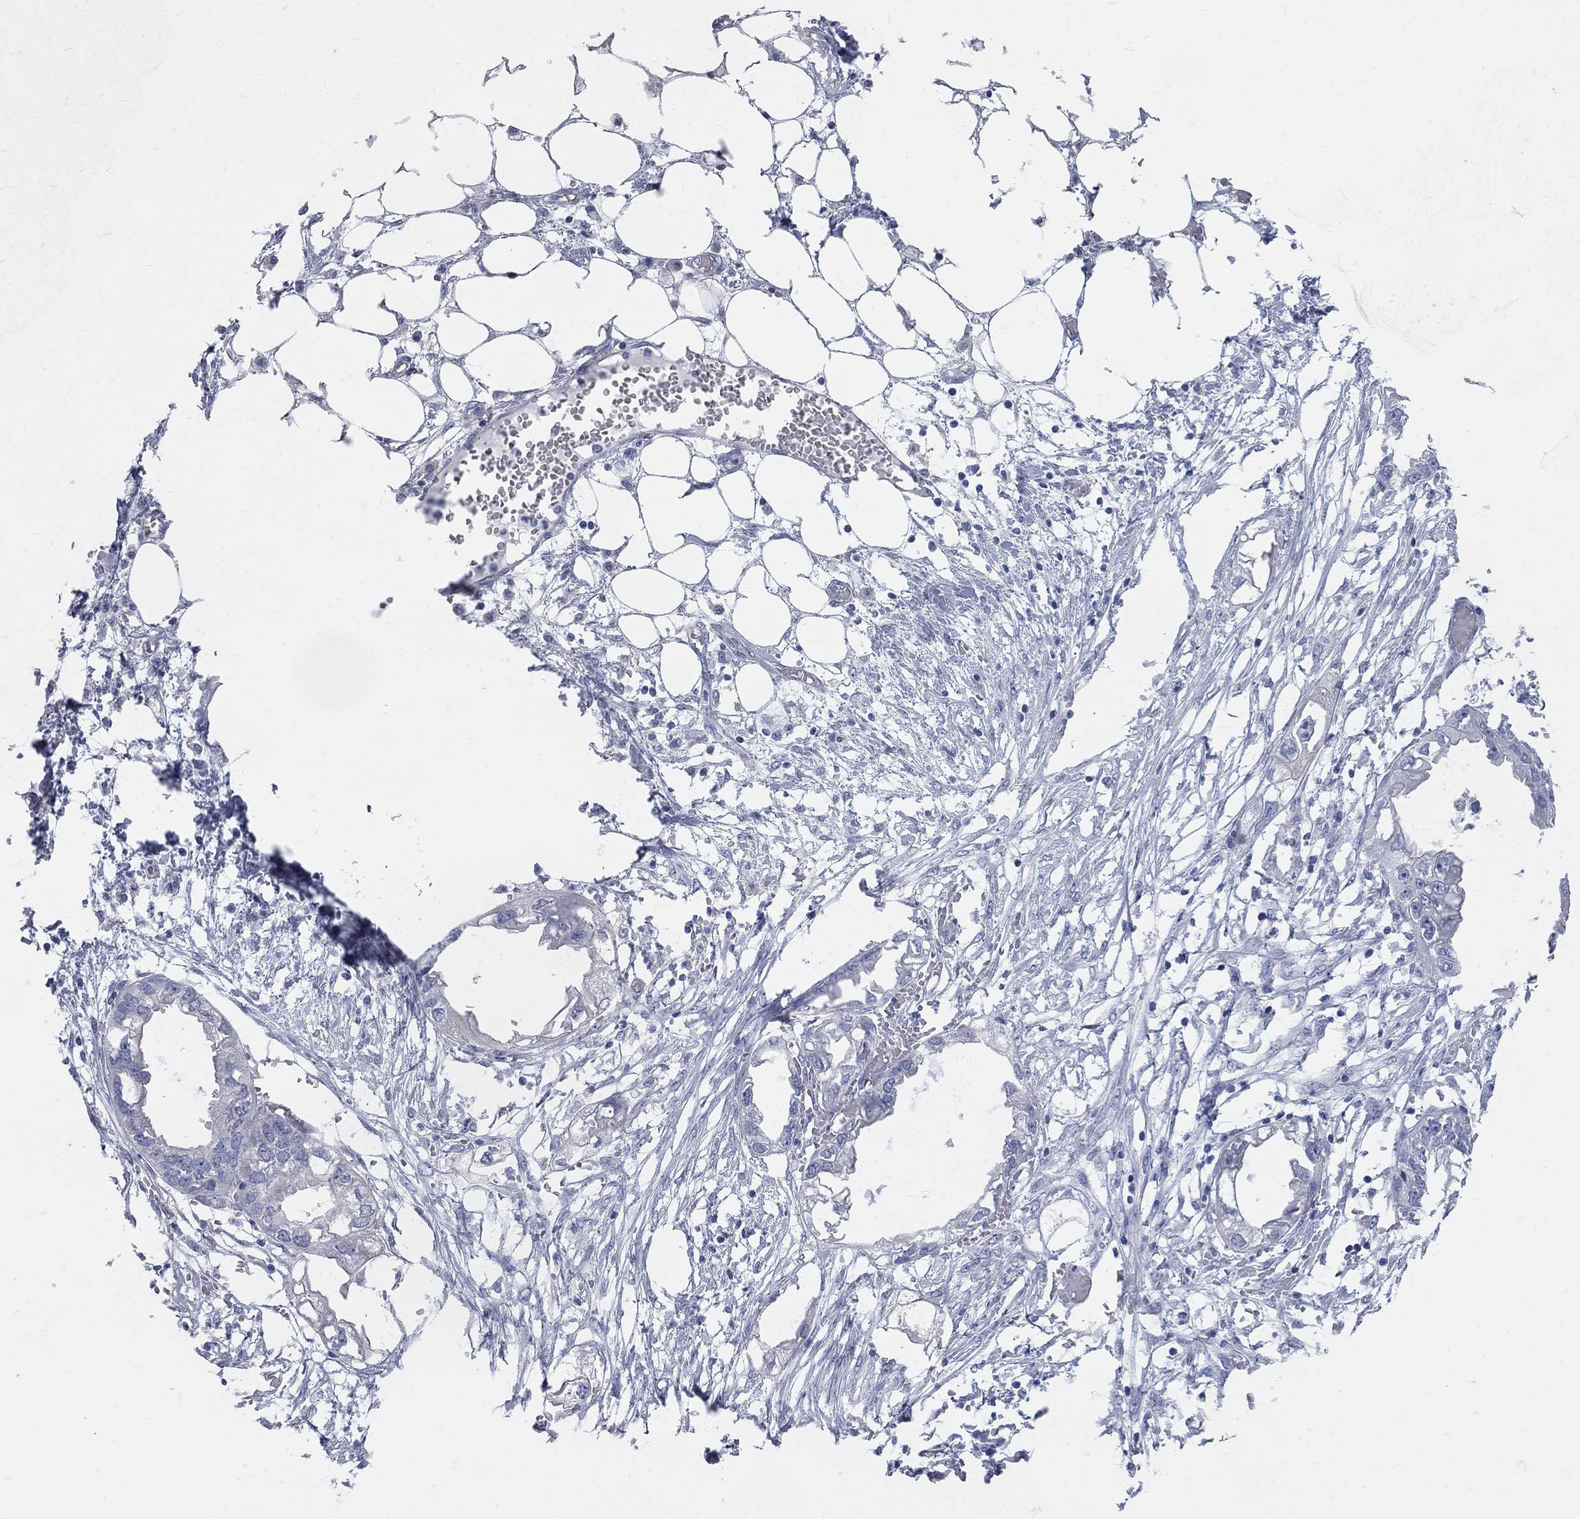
{"staining": {"intensity": "negative", "quantity": "none", "location": "none"}, "tissue": "endometrial cancer", "cell_type": "Tumor cells", "image_type": "cancer", "snomed": [{"axis": "morphology", "description": "Adenocarcinoma, NOS"}, {"axis": "morphology", "description": "Adenocarcinoma, metastatic, NOS"}, {"axis": "topography", "description": "Adipose tissue"}, {"axis": "topography", "description": "Endometrium"}], "caption": "An immunohistochemistry (IHC) histopathology image of endometrial adenocarcinoma is shown. There is no staining in tumor cells of endometrial adenocarcinoma.", "gene": "AOX1", "patient": {"sex": "female", "age": 67}}